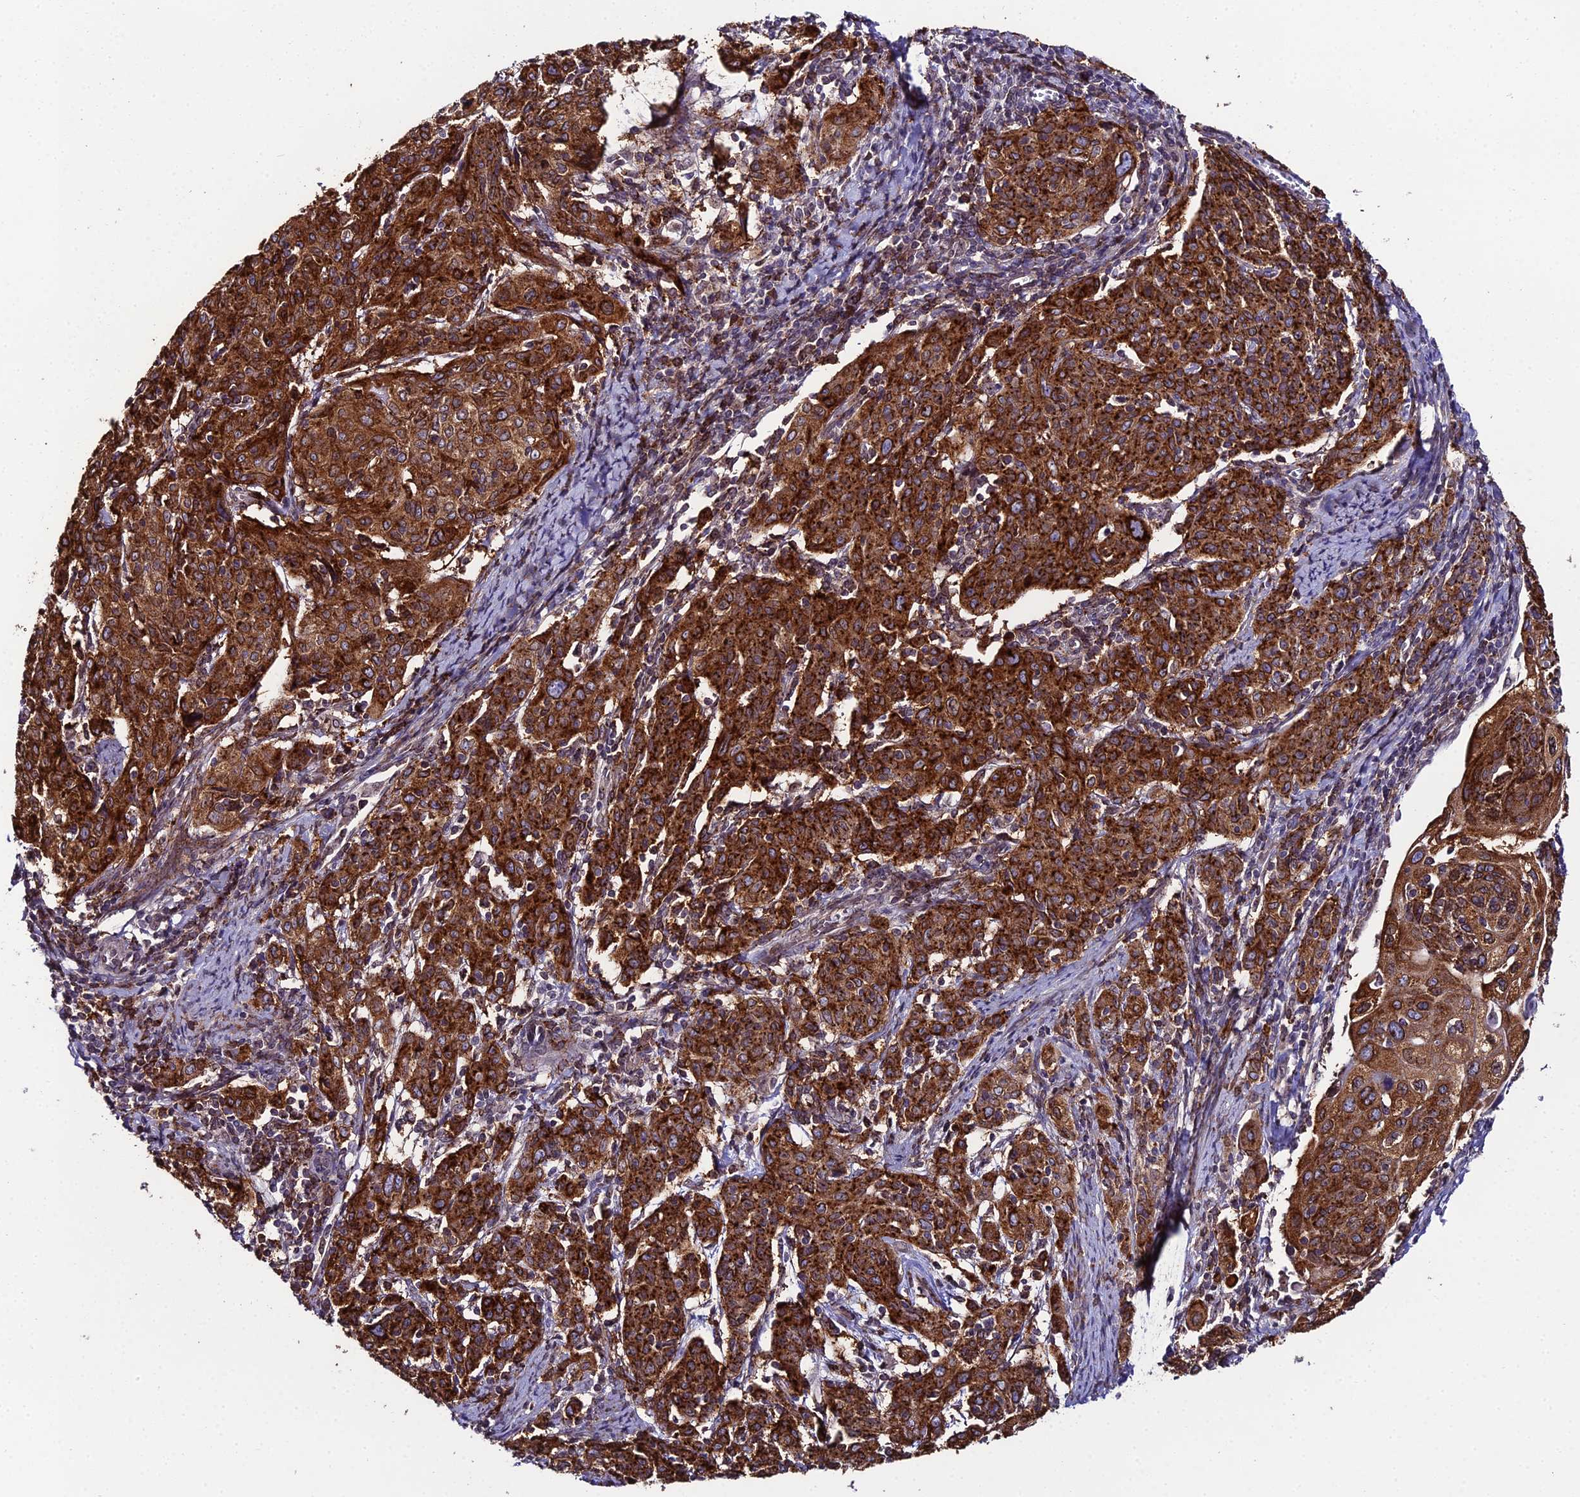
{"staining": {"intensity": "strong", "quantity": ">75%", "location": "cytoplasmic/membranous"}, "tissue": "cervical cancer", "cell_type": "Tumor cells", "image_type": "cancer", "snomed": [{"axis": "morphology", "description": "Squamous cell carcinoma, NOS"}, {"axis": "topography", "description": "Cervix"}], "caption": "Immunohistochemistry staining of squamous cell carcinoma (cervical), which demonstrates high levels of strong cytoplasmic/membranous staining in approximately >75% of tumor cells indicating strong cytoplasmic/membranous protein staining. The staining was performed using DAB (brown) for protein detection and nuclei were counterstained in hematoxylin (blue).", "gene": "DDX19A", "patient": {"sex": "female", "age": 67}}